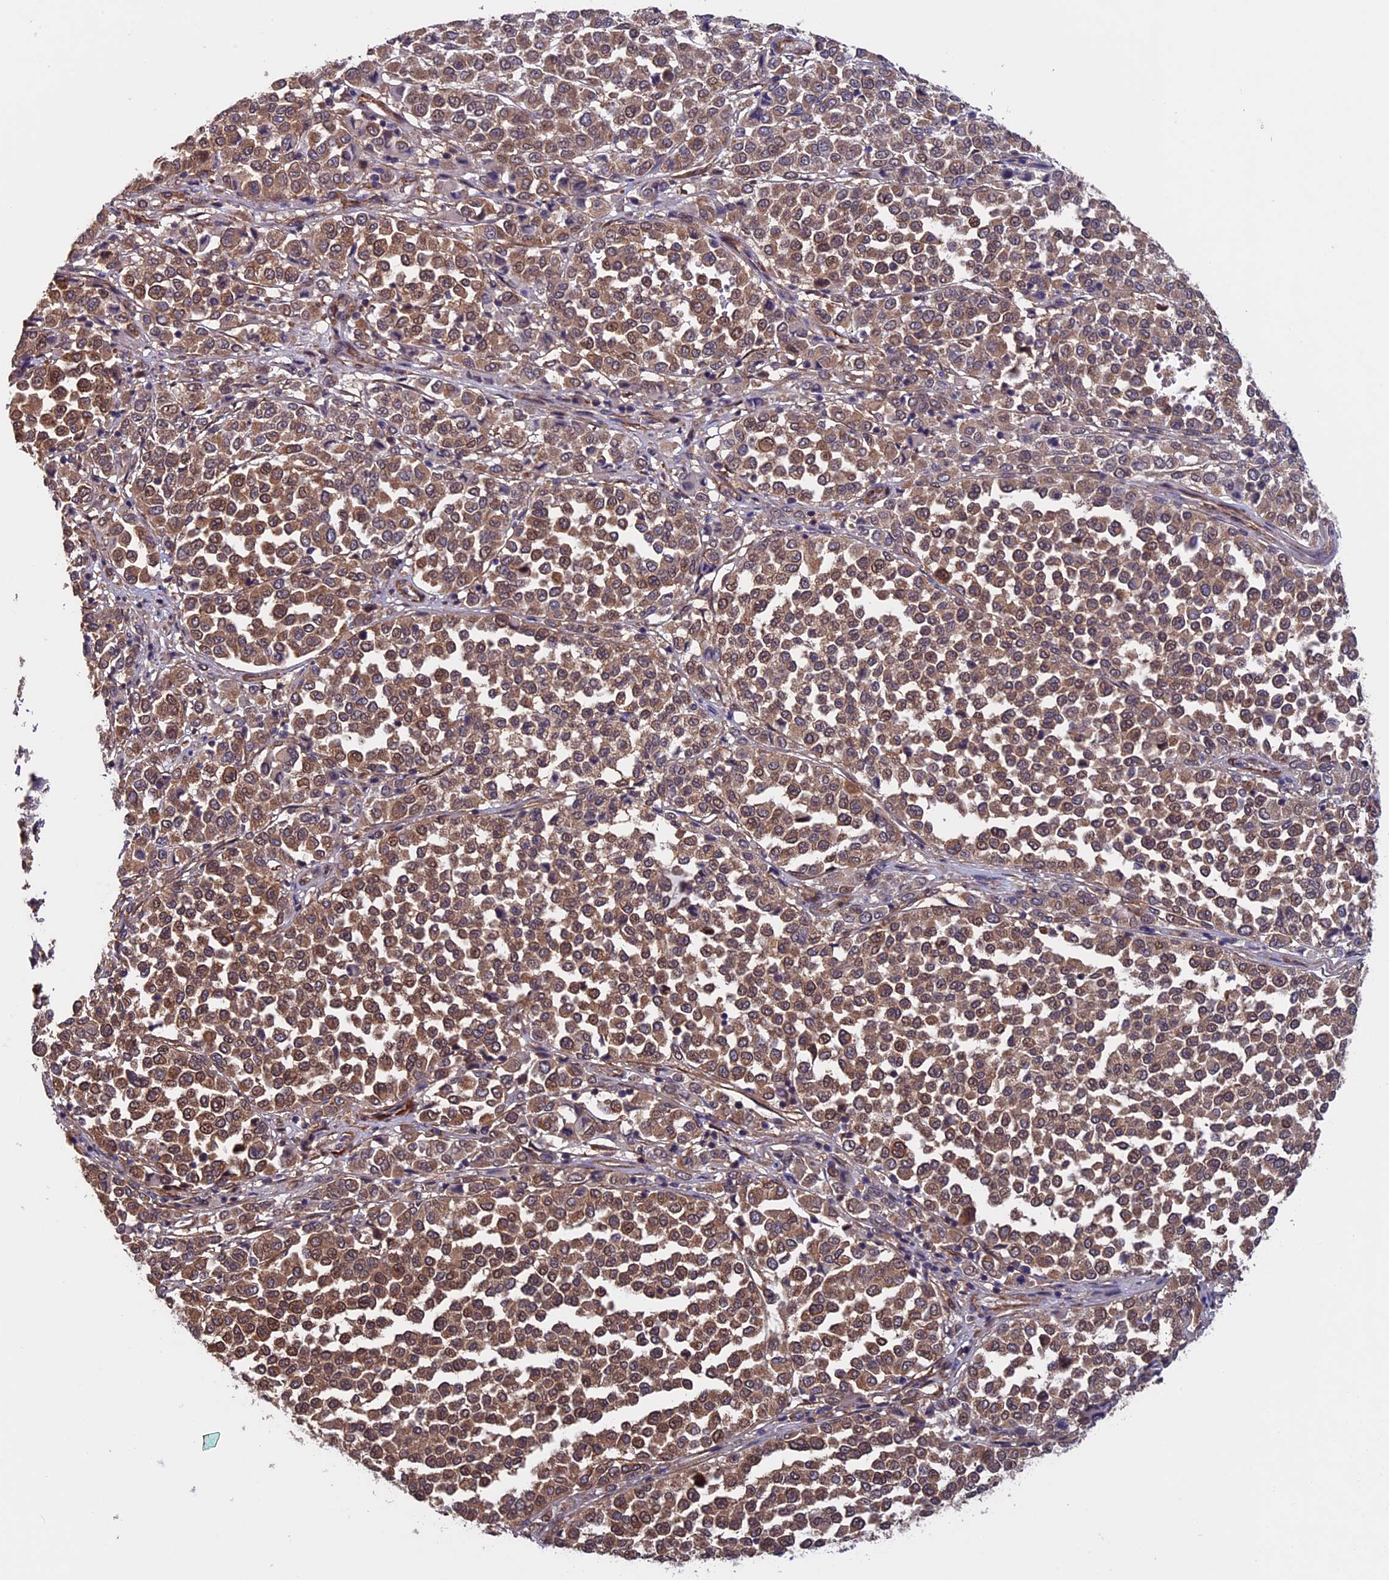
{"staining": {"intensity": "moderate", "quantity": ">75%", "location": "cytoplasmic/membranous"}, "tissue": "melanoma", "cell_type": "Tumor cells", "image_type": "cancer", "snomed": [{"axis": "morphology", "description": "Malignant melanoma, Metastatic site"}, {"axis": "topography", "description": "Pancreas"}], "caption": "High-magnification brightfield microscopy of melanoma stained with DAB (brown) and counterstained with hematoxylin (blue). tumor cells exhibit moderate cytoplasmic/membranous expression is identified in about>75% of cells. (DAB (3,3'-diaminobenzidine) IHC, brown staining for protein, blue staining for nuclei).", "gene": "SLC9A5", "patient": {"sex": "female", "age": 30}}